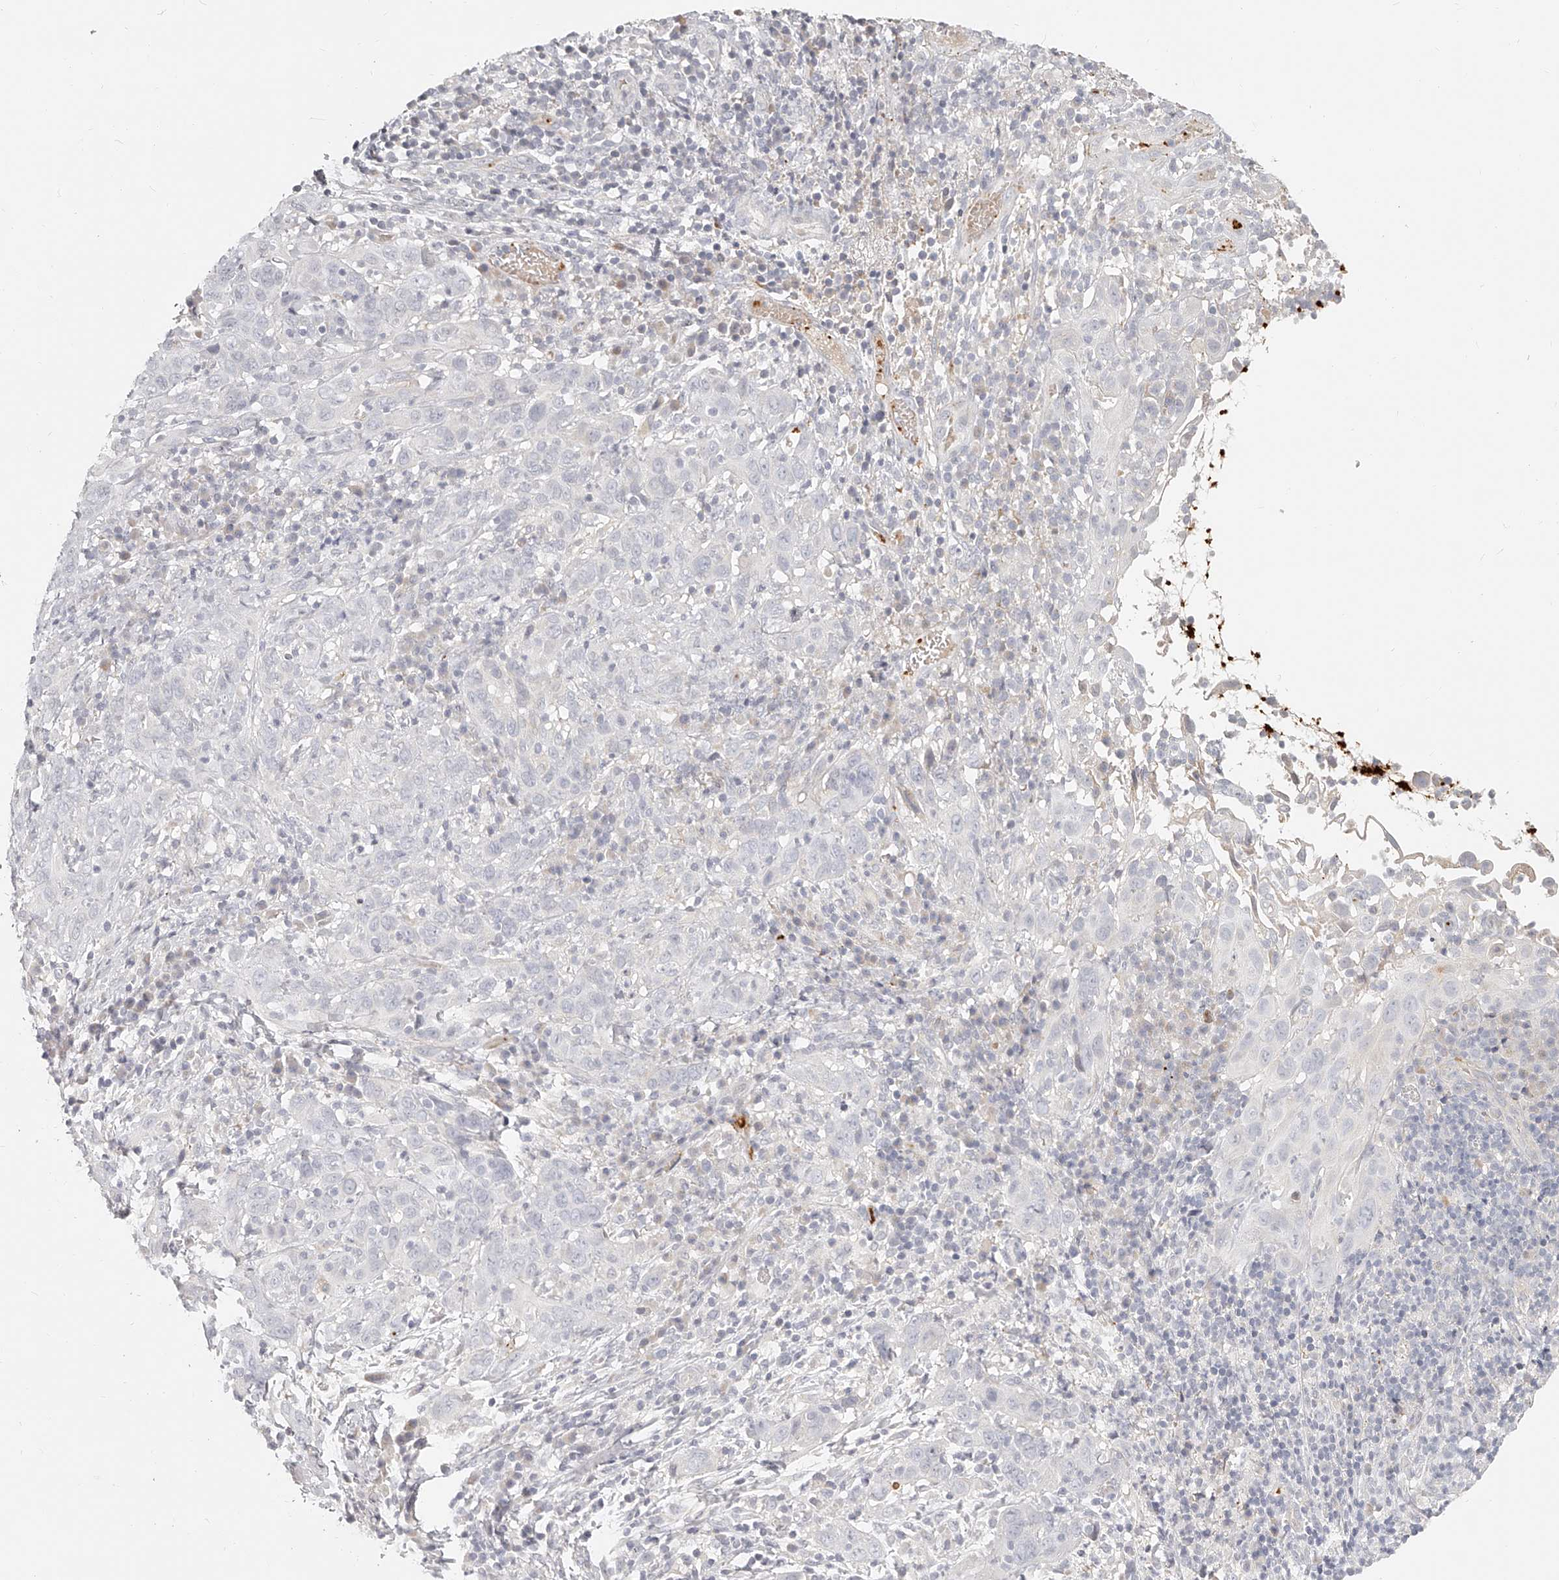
{"staining": {"intensity": "negative", "quantity": "none", "location": "none"}, "tissue": "cervical cancer", "cell_type": "Tumor cells", "image_type": "cancer", "snomed": [{"axis": "morphology", "description": "Squamous cell carcinoma, NOS"}, {"axis": "topography", "description": "Cervix"}], "caption": "Cervical cancer was stained to show a protein in brown. There is no significant staining in tumor cells.", "gene": "ITGB3", "patient": {"sex": "female", "age": 46}}